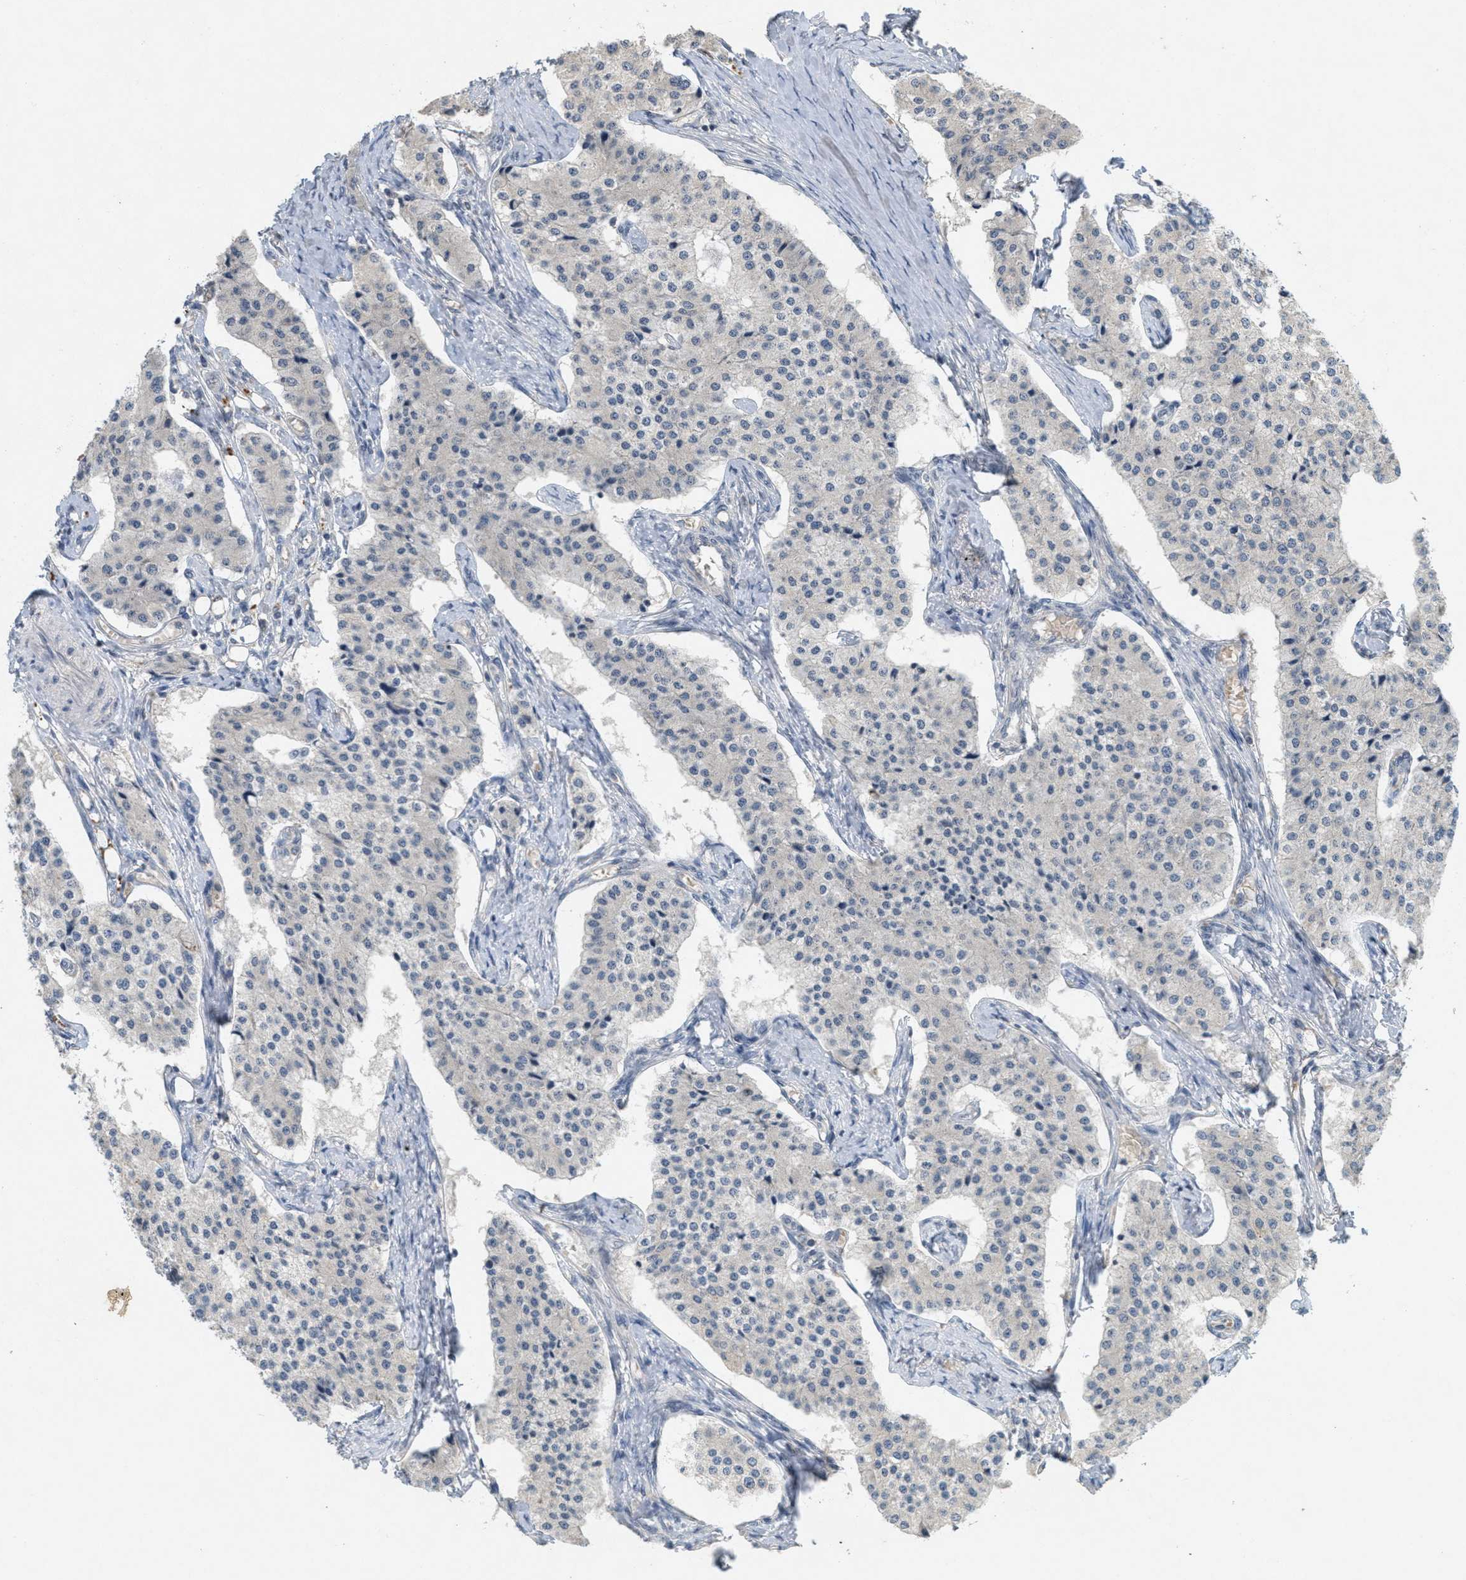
{"staining": {"intensity": "negative", "quantity": "none", "location": "none"}, "tissue": "carcinoid", "cell_type": "Tumor cells", "image_type": "cancer", "snomed": [{"axis": "morphology", "description": "Carcinoid, malignant, NOS"}, {"axis": "topography", "description": "Colon"}], "caption": "Immunohistochemistry (IHC) micrograph of neoplastic tissue: human carcinoid stained with DAB (3,3'-diaminobenzidine) demonstrates no significant protein staining in tumor cells. (Brightfield microscopy of DAB immunohistochemistry at high magnification).", "gene": "ABHD6", "patient": {"sex": "female", "age": 52}}